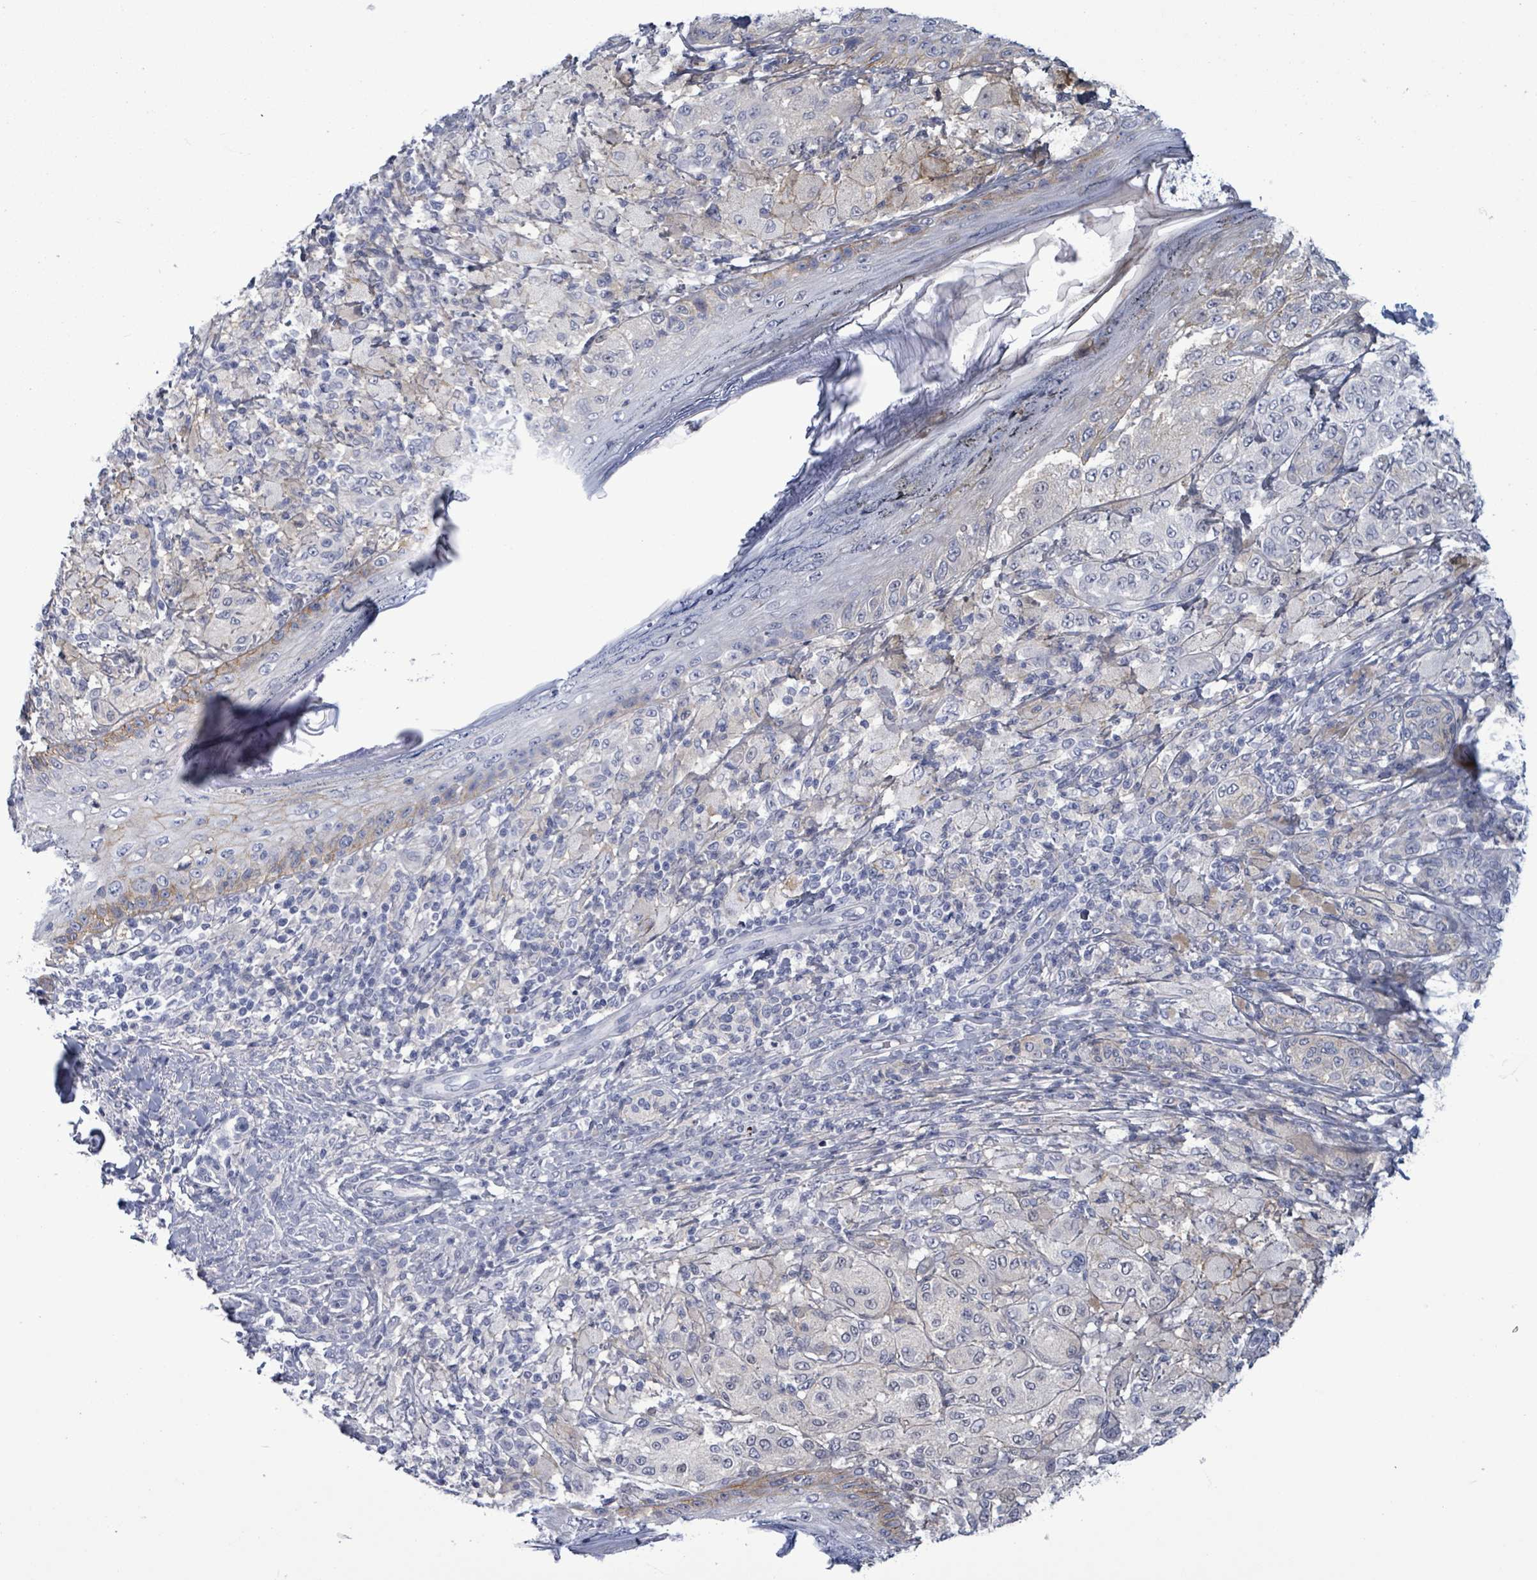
{"staining": {"intensity": "negative", "quantity": "none", "location": "none"}, "tissue": "melanoma", "cell_type": "Tumor cells", "image_type": "cancer", "snomed": [{"axis": "morphology", "description": "Malignant melanoma, NOS"}, {"axis": "topography", "description": "Skin"}], "caption": "Human melanoma stained for a protein using immunohistochemistry exhibits no positivity in tumor cells.", "gene": "BSG", "patient": {"sex": "male", "age": 42}}